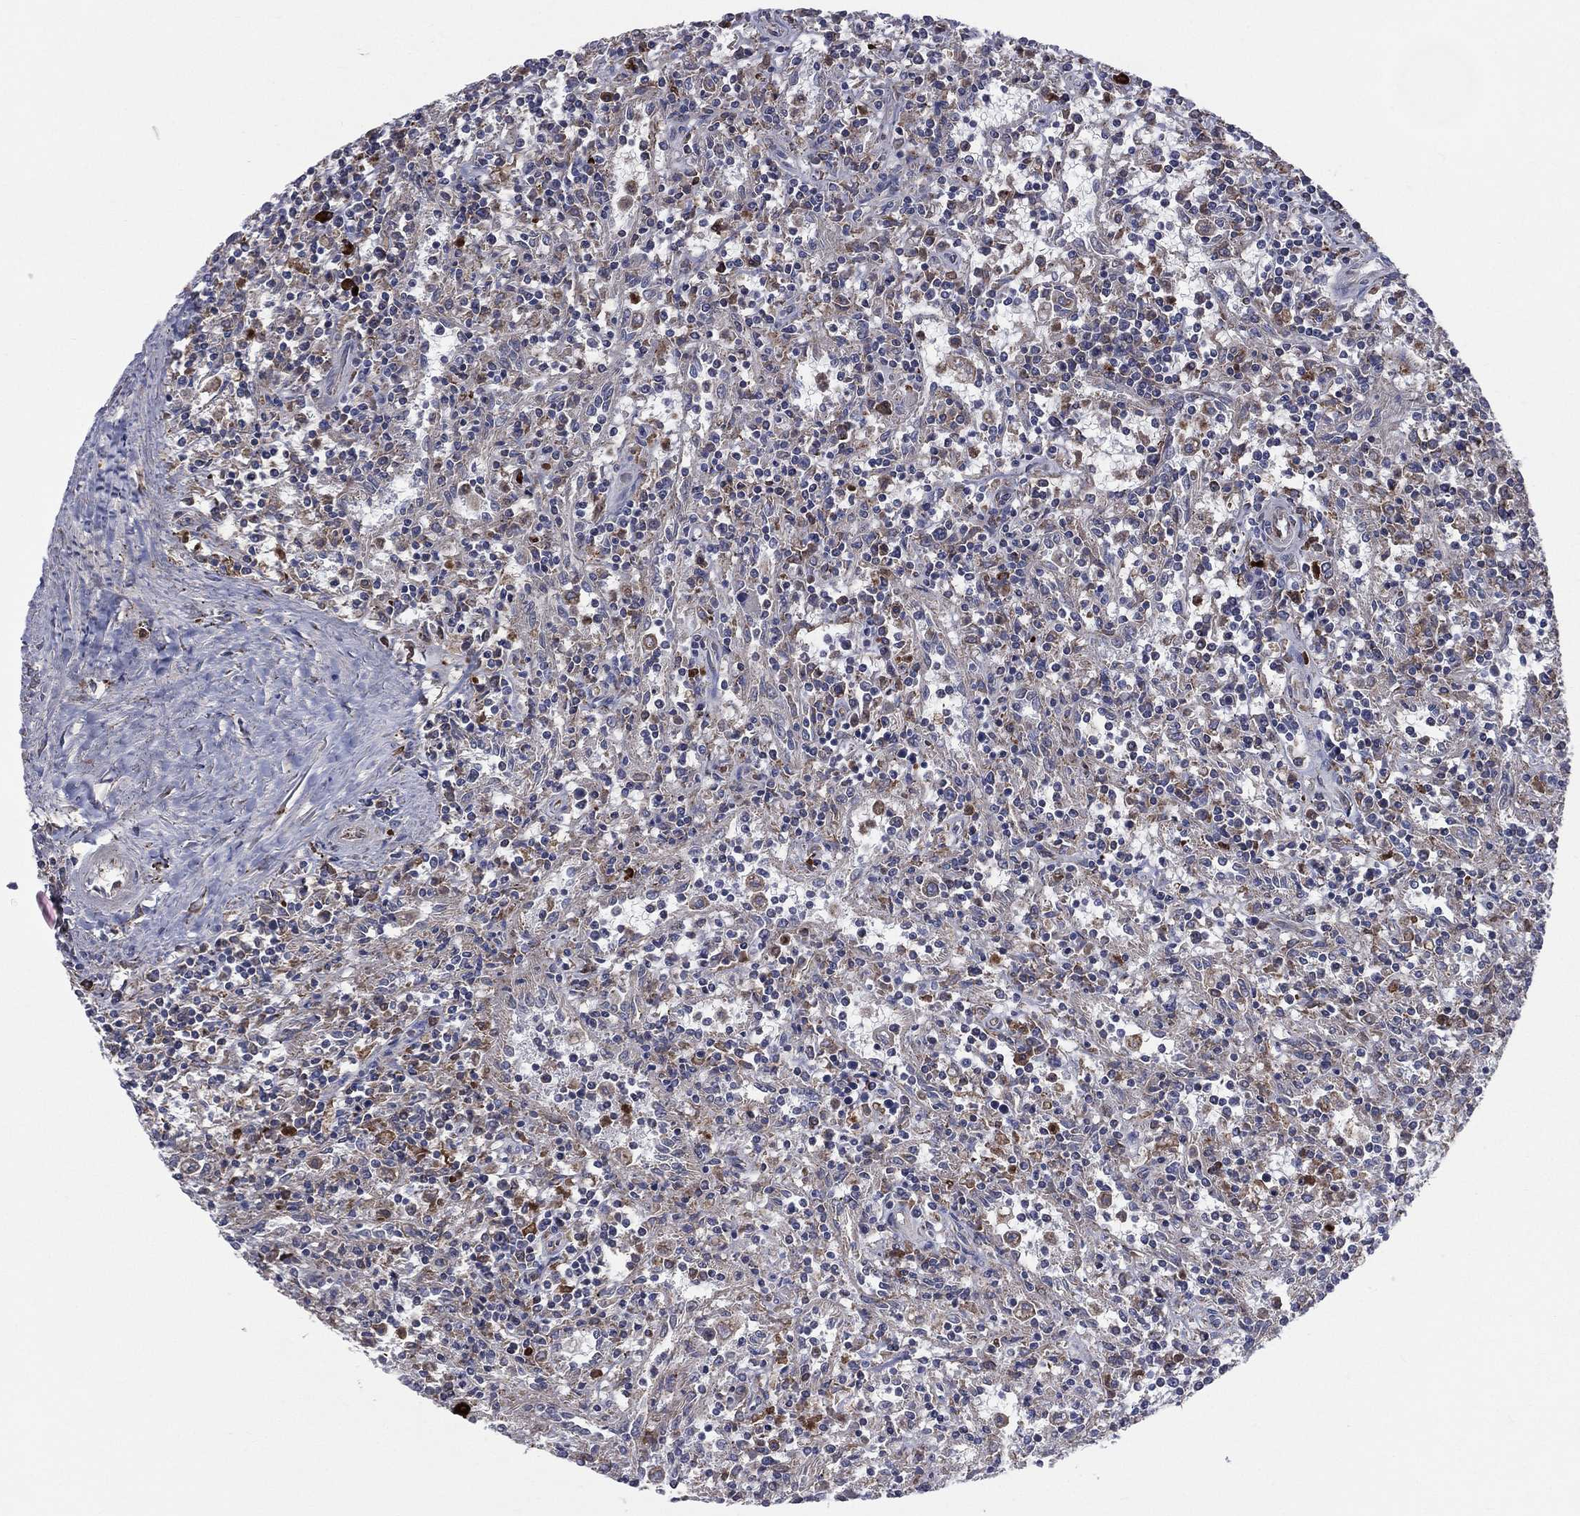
{"staining": {"intensity": "moderate", "quantity": "<25%", "location": "cytoplasmic/membranous"}, "tissue": "lymphoma", "cell_type": "Tumor cells", "image_type": "cancer", "snomed": [{"axis": "morphology", "description": "Malignant lymphoma, non-Hodgkin's type, Low grade"}, {"axis": "topography", "description": "Spleen"}], "caption": "Immunohistochemistry (IHC) (DAB) staining of low-grade malignant lymphoma, non-Hodgkin's type exhibits moderate cytoplasmic/membranous protein staining in about <25% of tumor cells.", "gene": "CCDC159", "patient": {"sex": "male", "age": 62}}